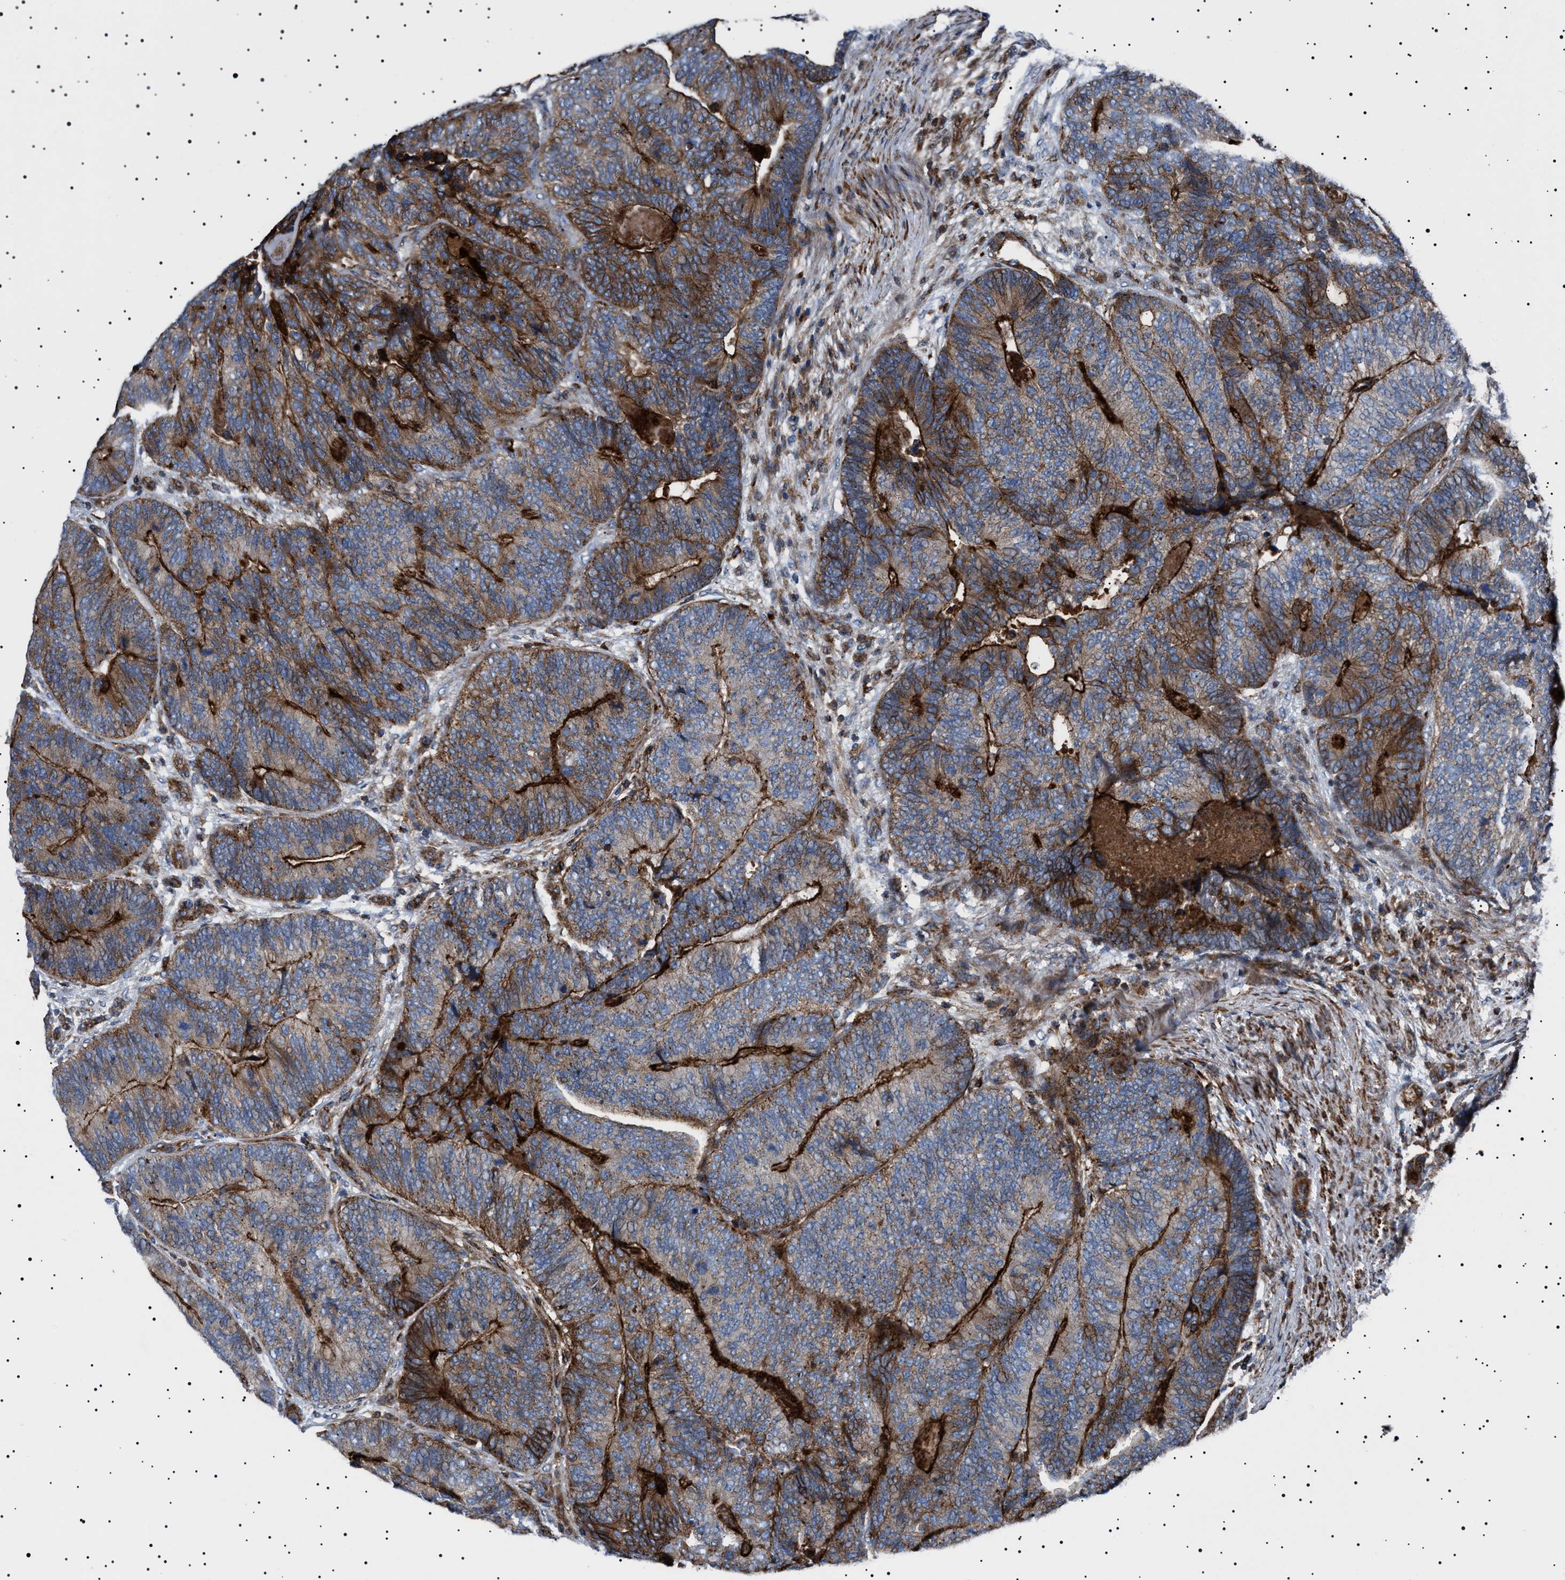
{"staining": {"intensity": "strong", "quantity": "25%-75%", "location": "cytoplasmic/membranous"}, "tissue": "colorectal cancer", "cell_type": "Tumor cells", "image_type": "cancer", "snomed": [{"axis": "morphology", "description": "Adenocarcinoma, NOS"}, {"axis": "topography", "description": "Colon"}], "caption": "An immunohistochemistry (IHC) micrograph of neoplastic tissue is shown. Protein staining in brown labels strong cytoplasmic/membranous positivity in adenocarcinoma (colorectal) within tumor cells. (DAB (3,3'-diaminobenzidine) = brown stain, brightfield microscopy at high magnification).", "gene": "NEU1", "patient": {"sex": "female", "age": 67}}